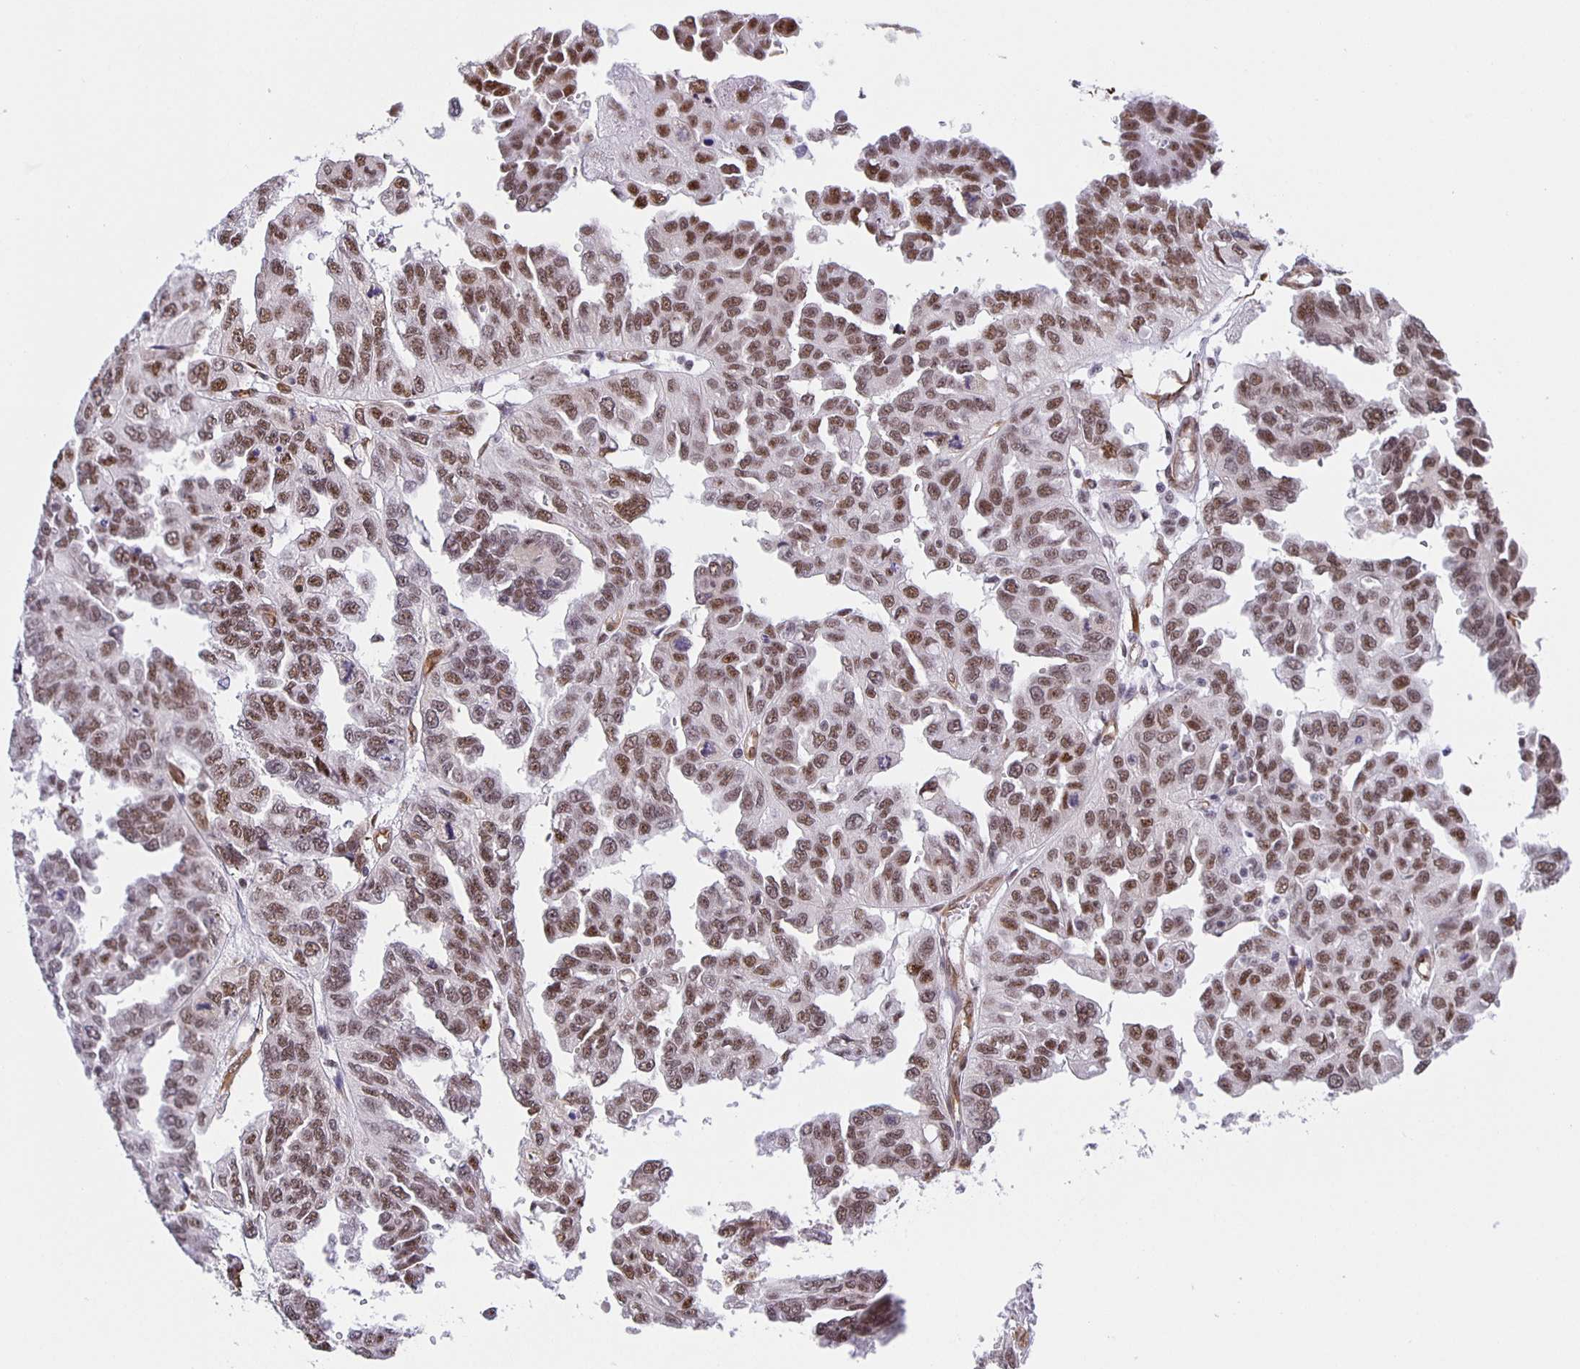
{"staining": {"intensity": "moderate", "quantity": ">75%", "location": "nuclear"}, "tissue": "ovarian cancer", "cell_type": "Tumor cells", "image_type": "cancer", "snomed": [{"axis": "morphology", "description": "Cystadenocarcinoma, serous, NOS"}, {"axis": "topography", "description": "Ovary"}], "caption": "Ovarian cancer stained with DAB (3,3'-diaminobenzidine) IHC reveals medium levels of moderate nuclear staining in about >75% of tumor cells. (IHC, brightfield microscopy, high magnification).", "gene": "ZRANB2", "patient": {"sex": "female", "age": 53}}